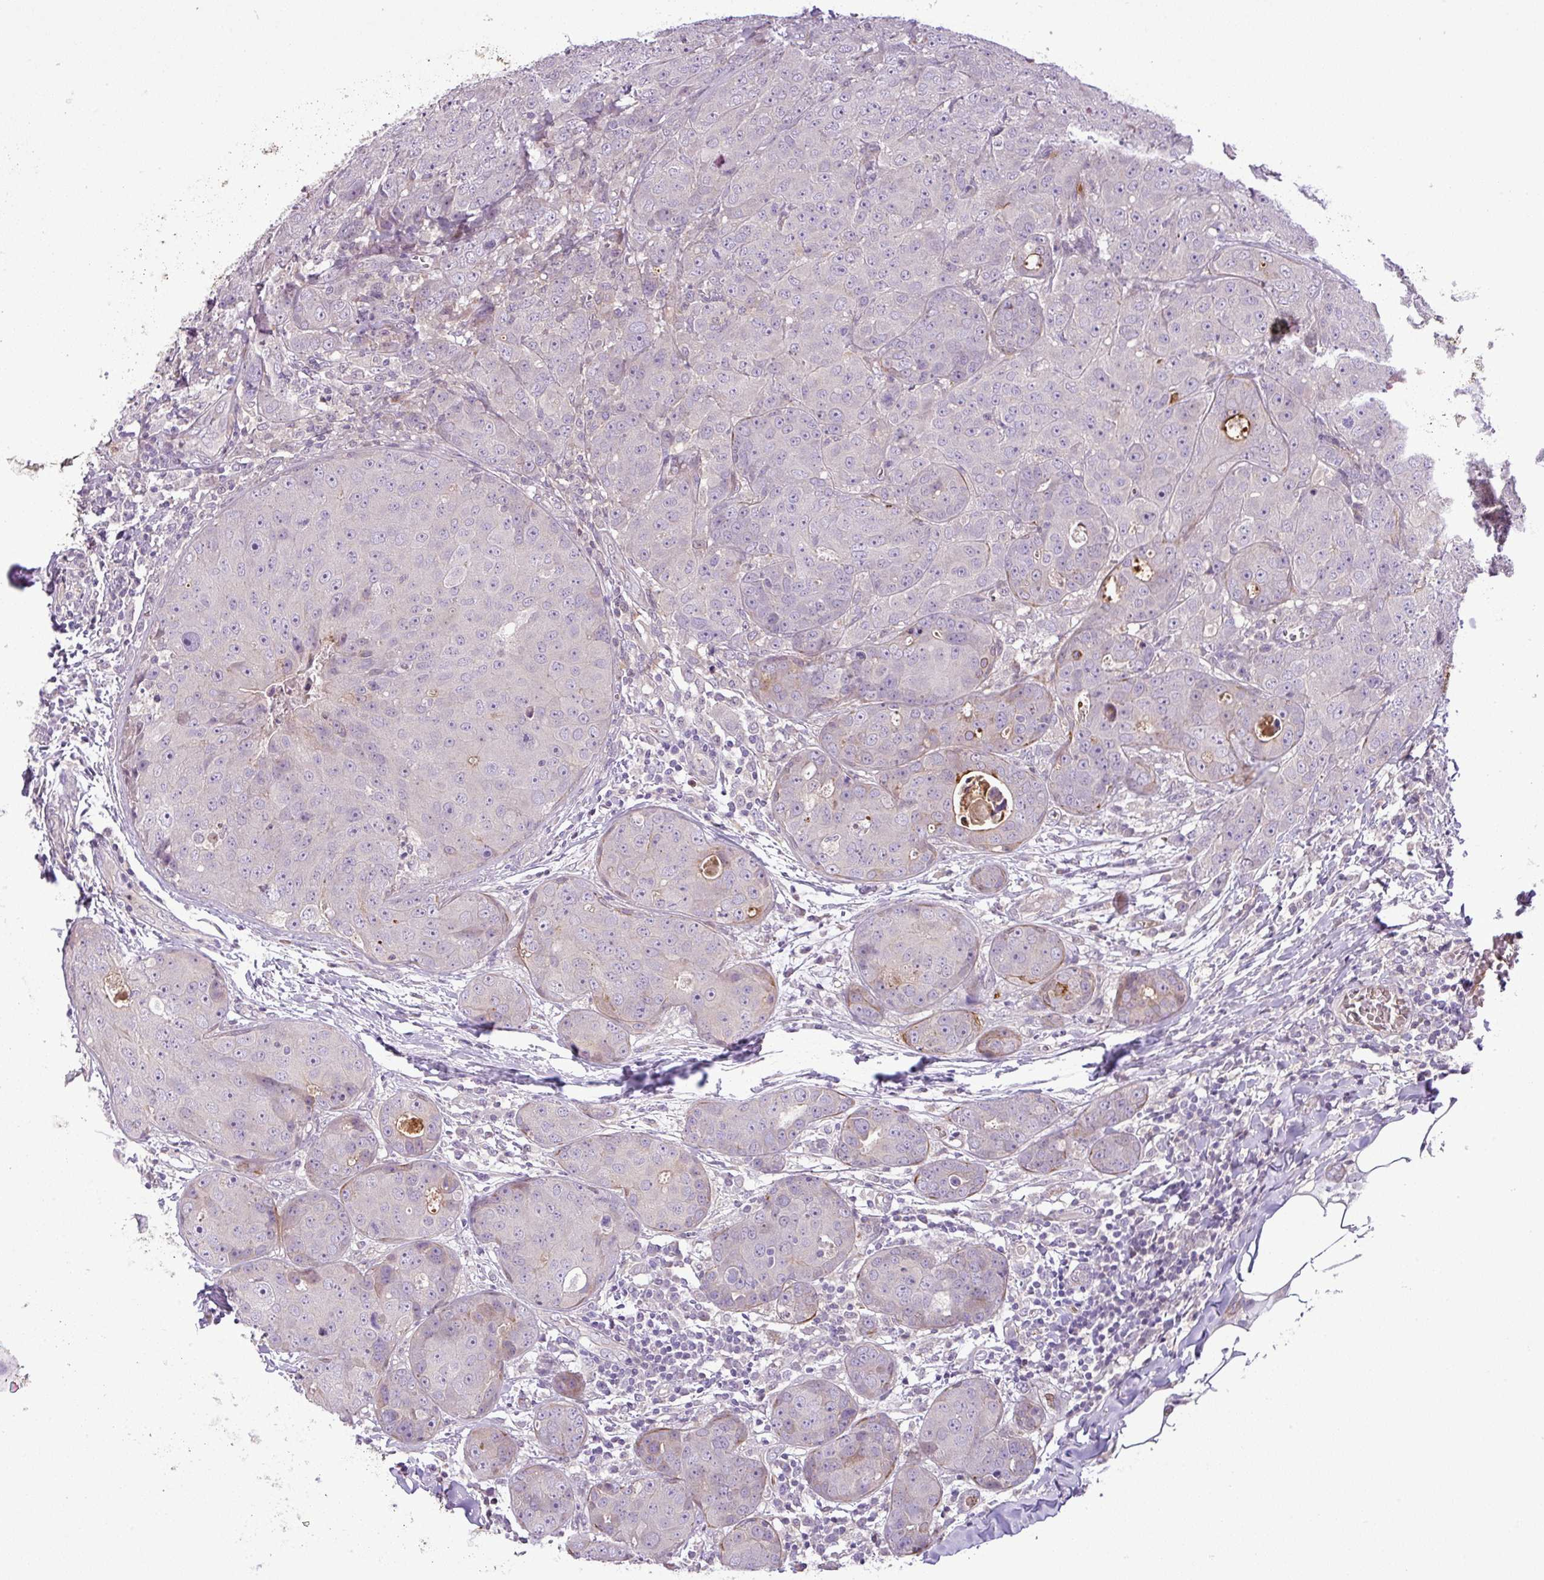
{"staining": {"intensity": "negative", "quantity": "none", "location": "none"}, "tissue": "breast cancer", "cell_type": "Tumor cells", "image_type": "cancer", "snomed": [{"axis": "morphology", "description": "Duct carcinoma"}, {"axis": "topography", "description": "Breast"}], "caption": "Micrograph shows no protein expression in tumor cells of breast cancer (invasive ductal carcinoma) tissue.", "gene": "NBEAL2", "patient": {"sex": "female", "age": 43}}